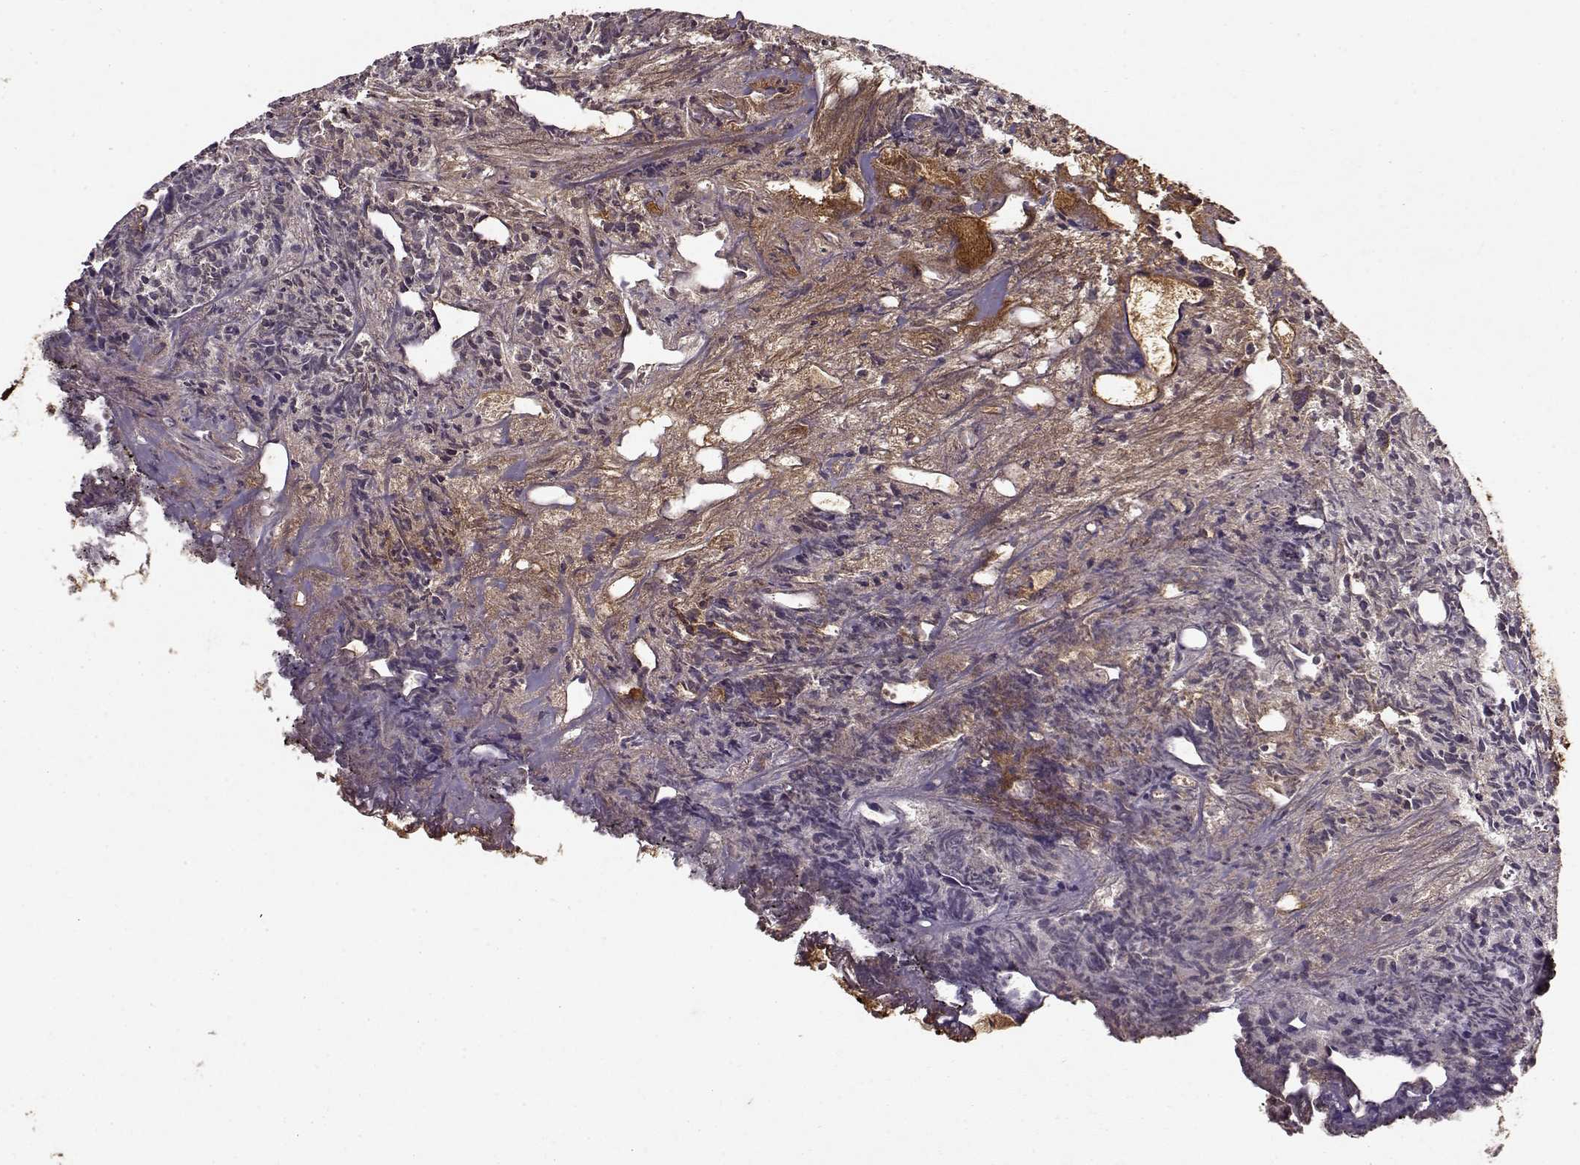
{"staining": {"intensity": "negative", "quantity": "none", "location": "none"}, "tissue": "prostate cancer", "cell_type": "Tumor cells", "image_type": "cancer", "snomed": [{"axis": "morphology", "description": "Adenocarcinoma, High grade"}, {"axis": "topography", "description": "Prostate"}], "caption": "Tumor cells show no significant protein positivity in high-grade adenocarcinoma (prostate). Brightfield microscopy of immunohistochemistry (IHC) stained with DAB (3,3'-diaminobenzidine) (brown) and hematoxylin (blue), captured at high magnification.", "gene": "LUM", "patient": {"sex": "male", "age": 58}}